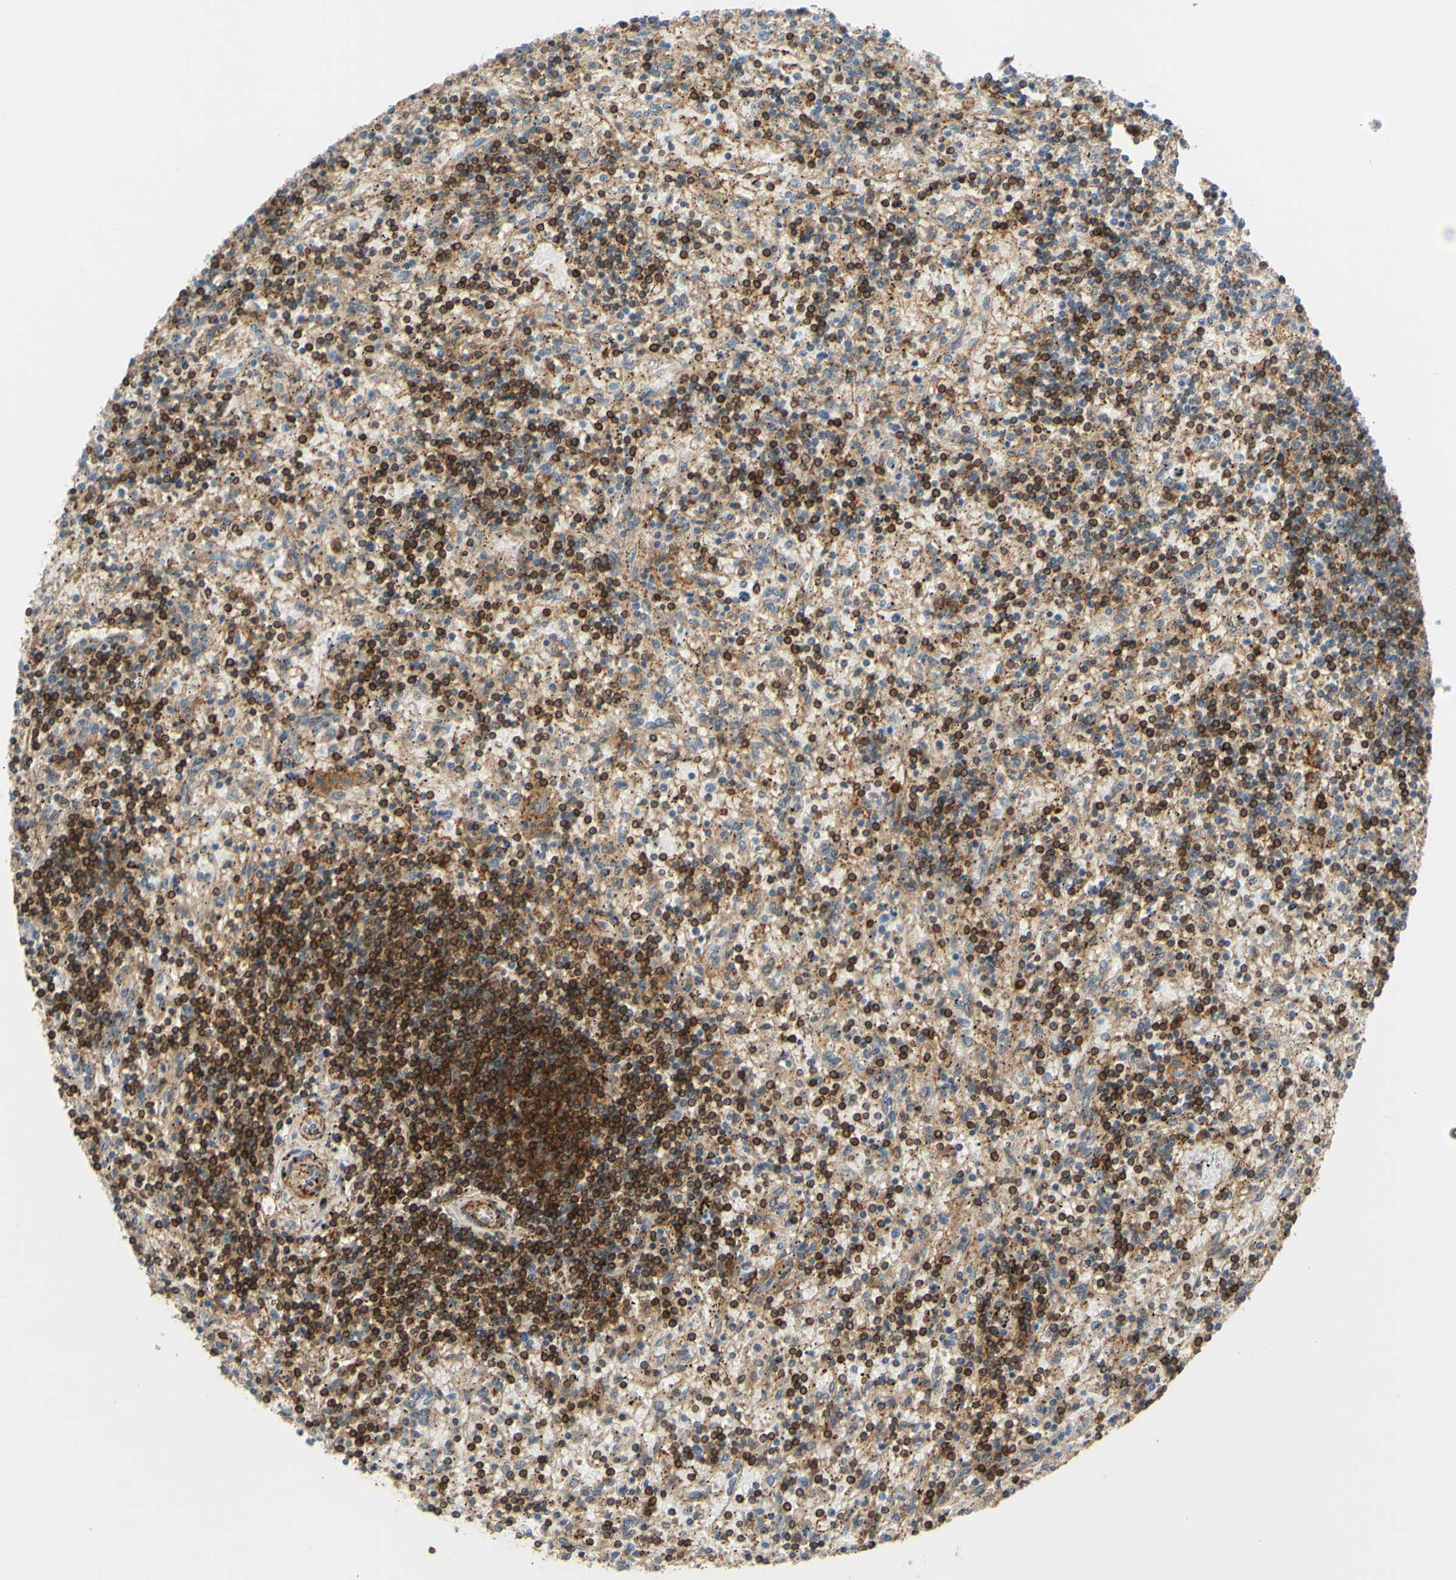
{"staining": {"intensity": "strong", "quantity": "25%-75%", "location": "cytoplasmic/membranous"}, "tissue": "lymphoma", "cell_type": "Tumor cells", "image_type": "cancer", "snomed": [{"axis": "morphology", "description": "Malignant lymphoma, non-Hodgkin's type, Low grade"}, {"axis": "topography", "description": "Spleen"}], "caption": "A micrograph showing strong cytoplasmic/membranous positivity in approximately 25%-75% of tumor cells in lymphoma, as visualized by brown immunohistochemical staining.", "gene": "POR", "patient": {"sex": "male", "age": 76}}